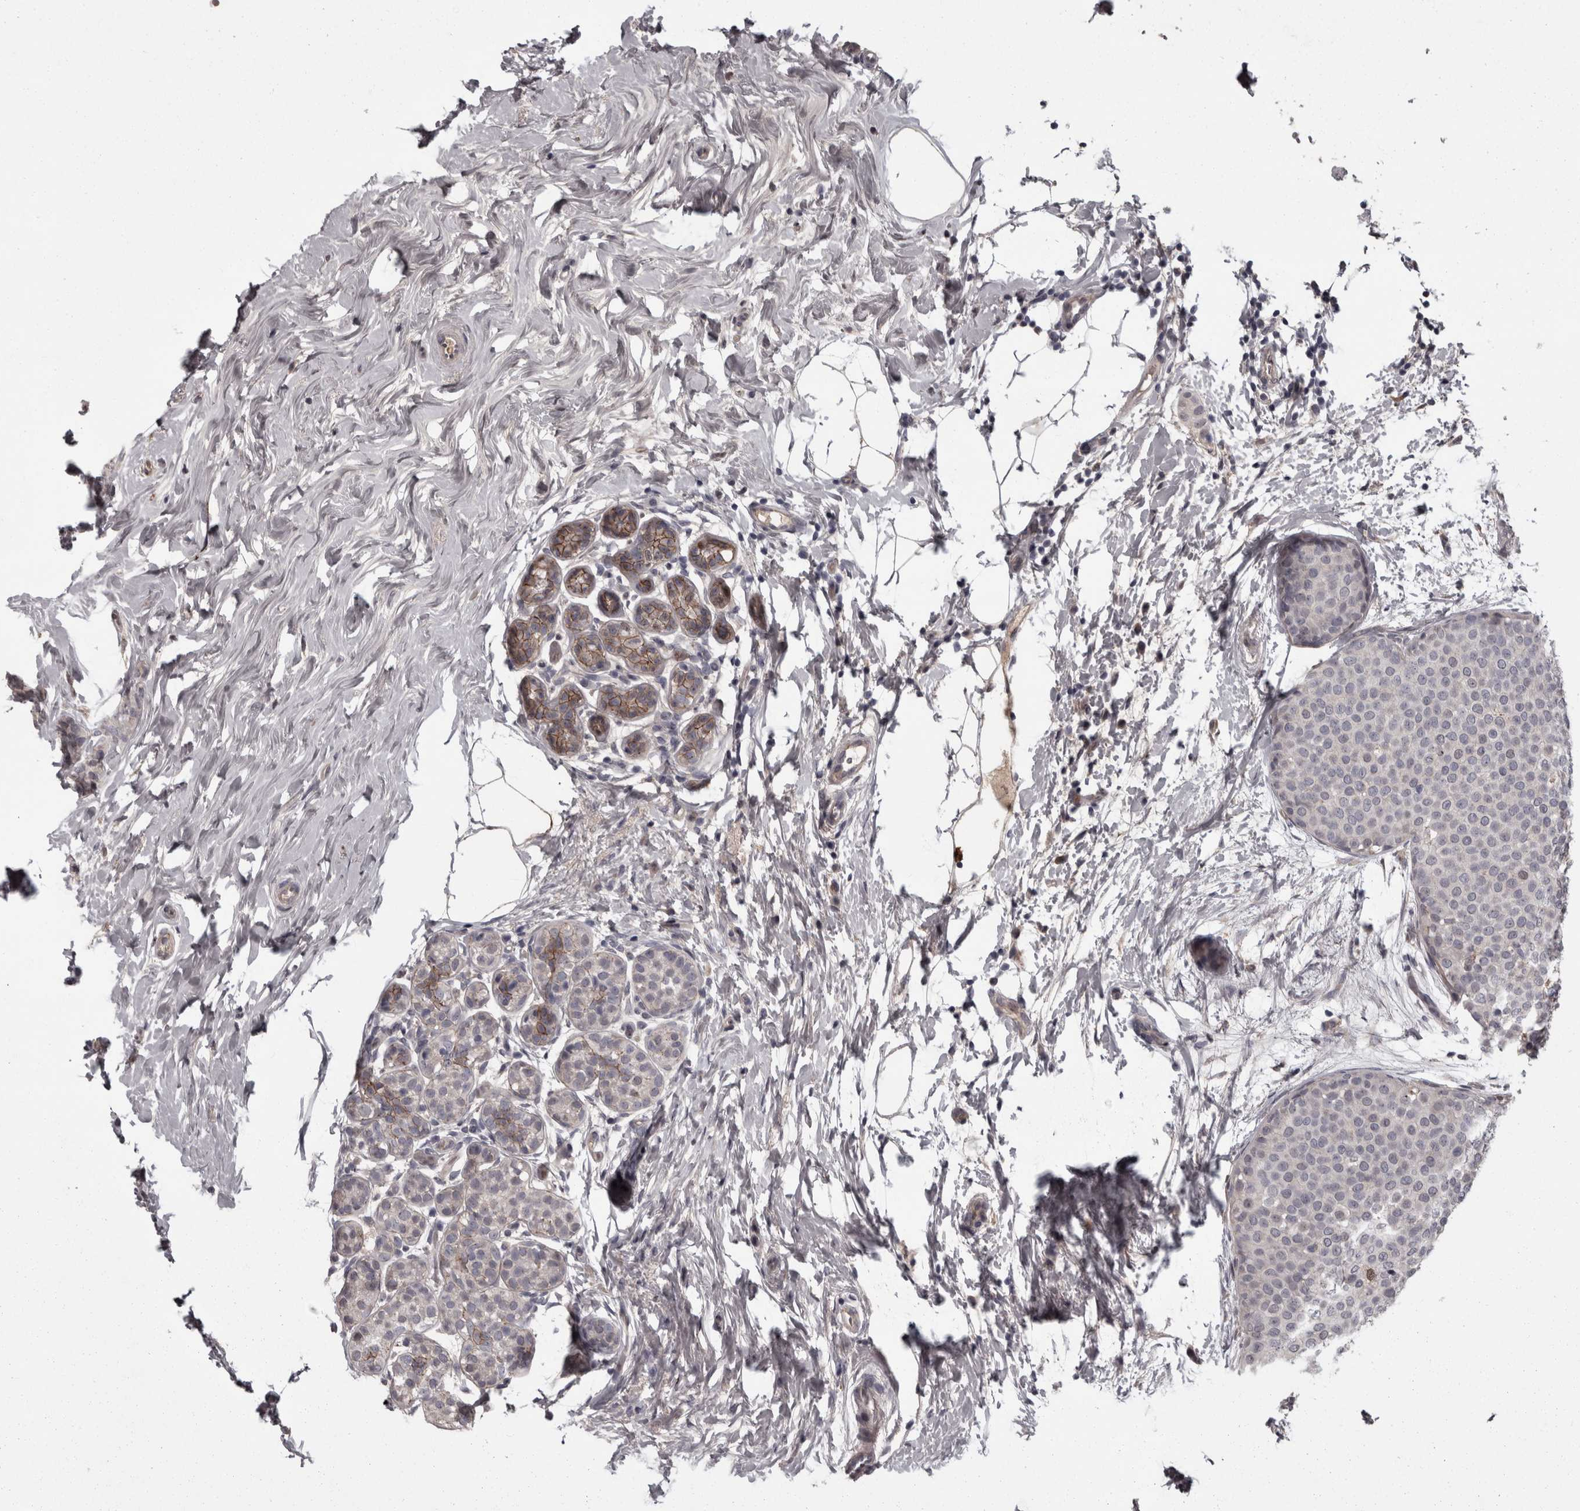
{"staining": {"intensity": "weak", "quantity": "25%-75%", "location": "cytoplasmic/membranous"}, "tissue": "breast cancer", "cell_type": "Tumor cells", "image_type": "cancer", "snomed": [{"axis": "morphology", "description": "Lobular carcinoma, in situ"}, {"axis": "morphology", "description": "Lobular carcinoma"}, {"axis": "topography", "description": "Breast"}], "caption": "Immunohistochemical staining of human lobular carcinoma (breast) reveals low levels of weak cytoplasmic/membranous protein expression in approximately 25%-75% of tumor cells.", "gene": "PCDH17", "patient": {"sex": "female", "age": 41}}